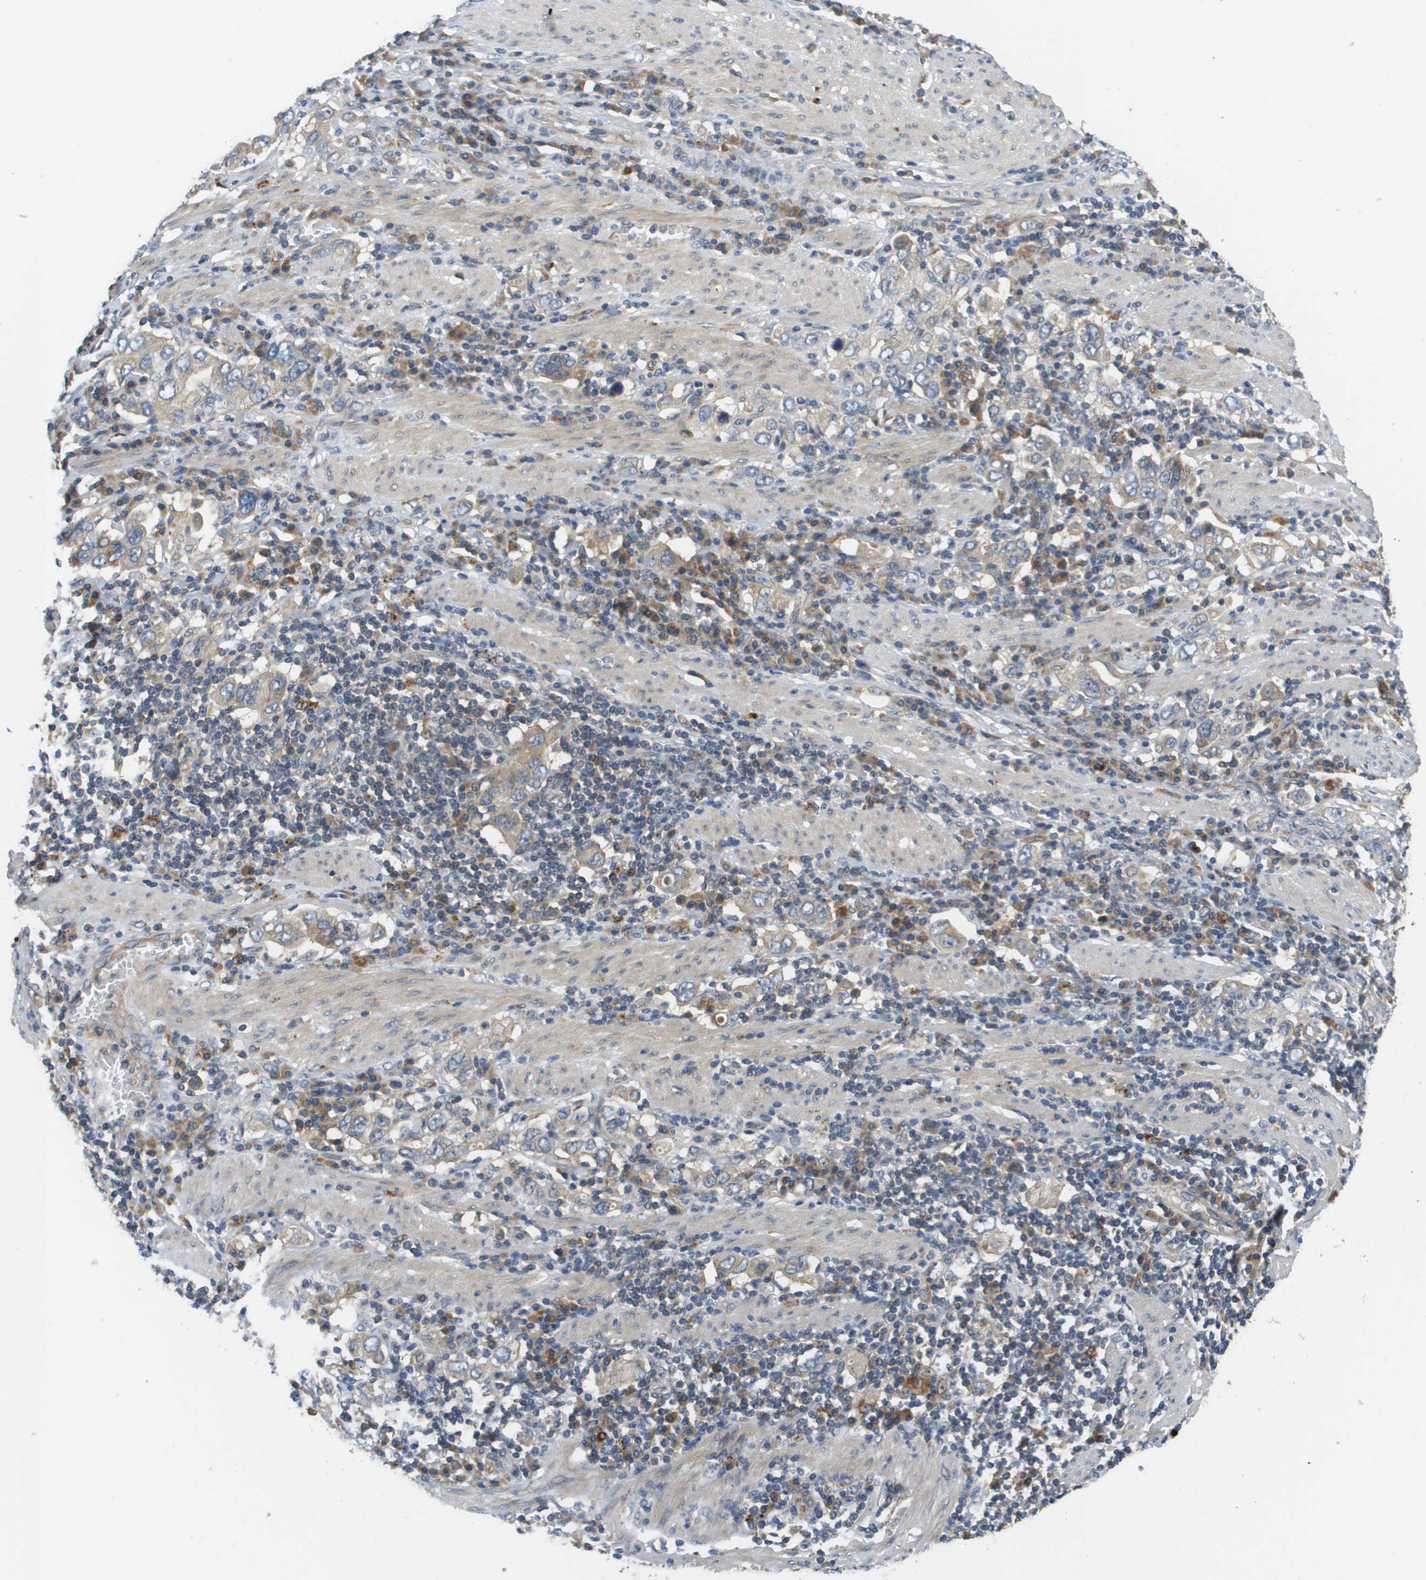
{"staining": {"intensity": "weak", "quantity": "<25%", "location": "cytoplasmic/membranous"}, "tissue": "stomach cancer", "cell_type": "Tumor cells", "image_type": "cancer", "snomed": [{"axis": "morphology", "description": "Adenocarcinoma, NOS"}, {"axis": "topography", "description": "Stomach, upper"}], "caption": "This is an immunohistochemistry (IHC) photomicrograph of human adenocarcinoma (stomach). There is no staining in tumor cells.", "gene": "SLC25A20", "patient": {"sex": "male", "age": 62}}